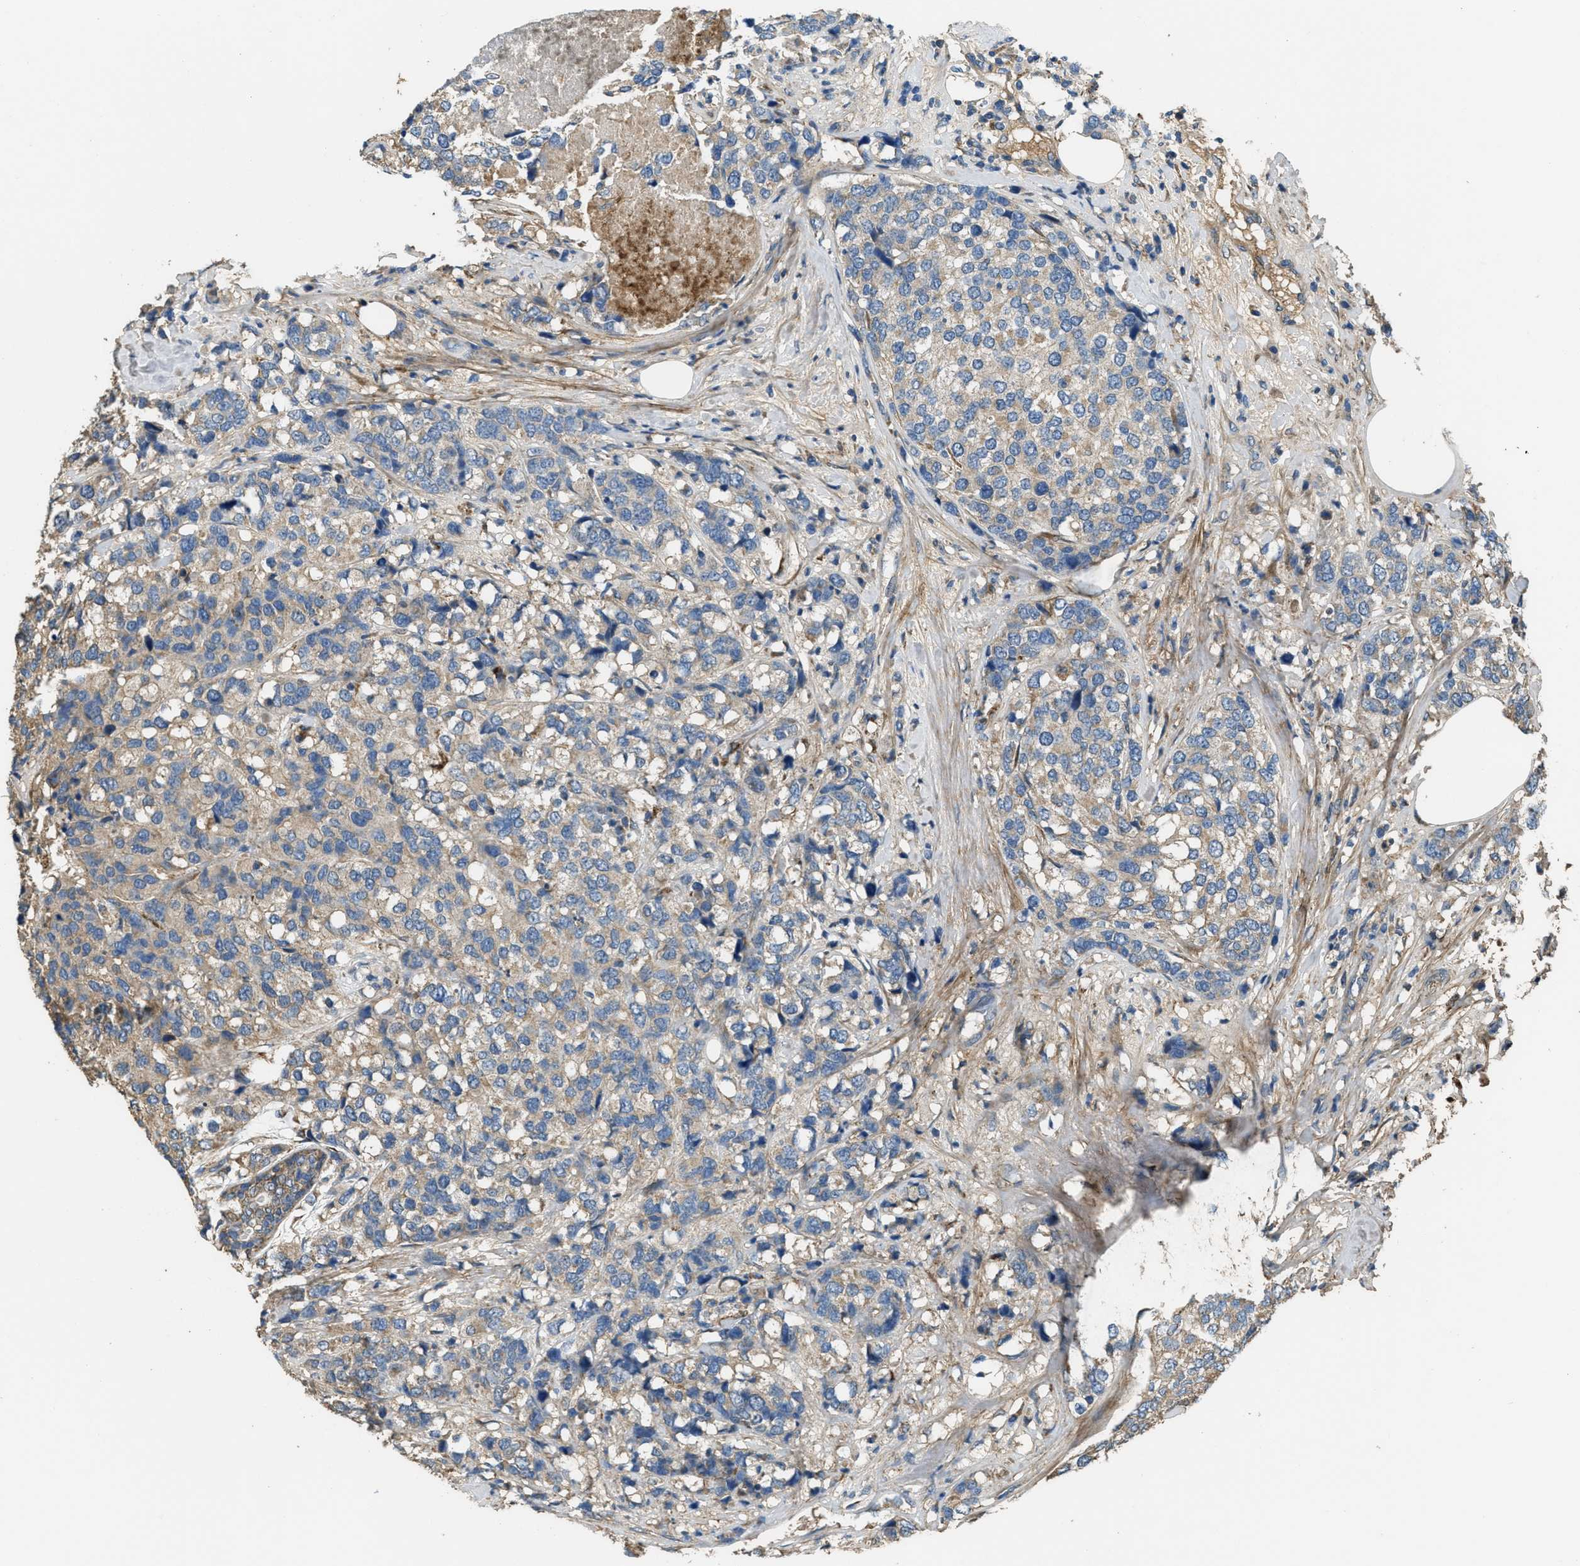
{"staining": {"intensity": "weak", "quantity": "25%-75%", "location": "cytoplasmic/membranous"}, "tissue": "breast cancer", "cell_type": "Tumor cells", "image_type": "cancer", "snomed": [{"axis": "morphology", "description": "Lobular carcinoma"}, {"axis": "topography", "description": "Breast"}], "caption": "Immunohistochemistry (IHC) staining of breast cancer, which reveals low levels of weak cytoplasmic/membranous positivity in approximately 25%-75% of tumor cells indicating weak cytoplasmic/membranous protein positivity. The staining was performed using DAB (3,3'-diaminobenzidine) (brown) for protein detection and nuclei were counterstained in hematoxylin (blue).", "gene": "THBS2", "patient": {"sex": "female", "age": 59}}